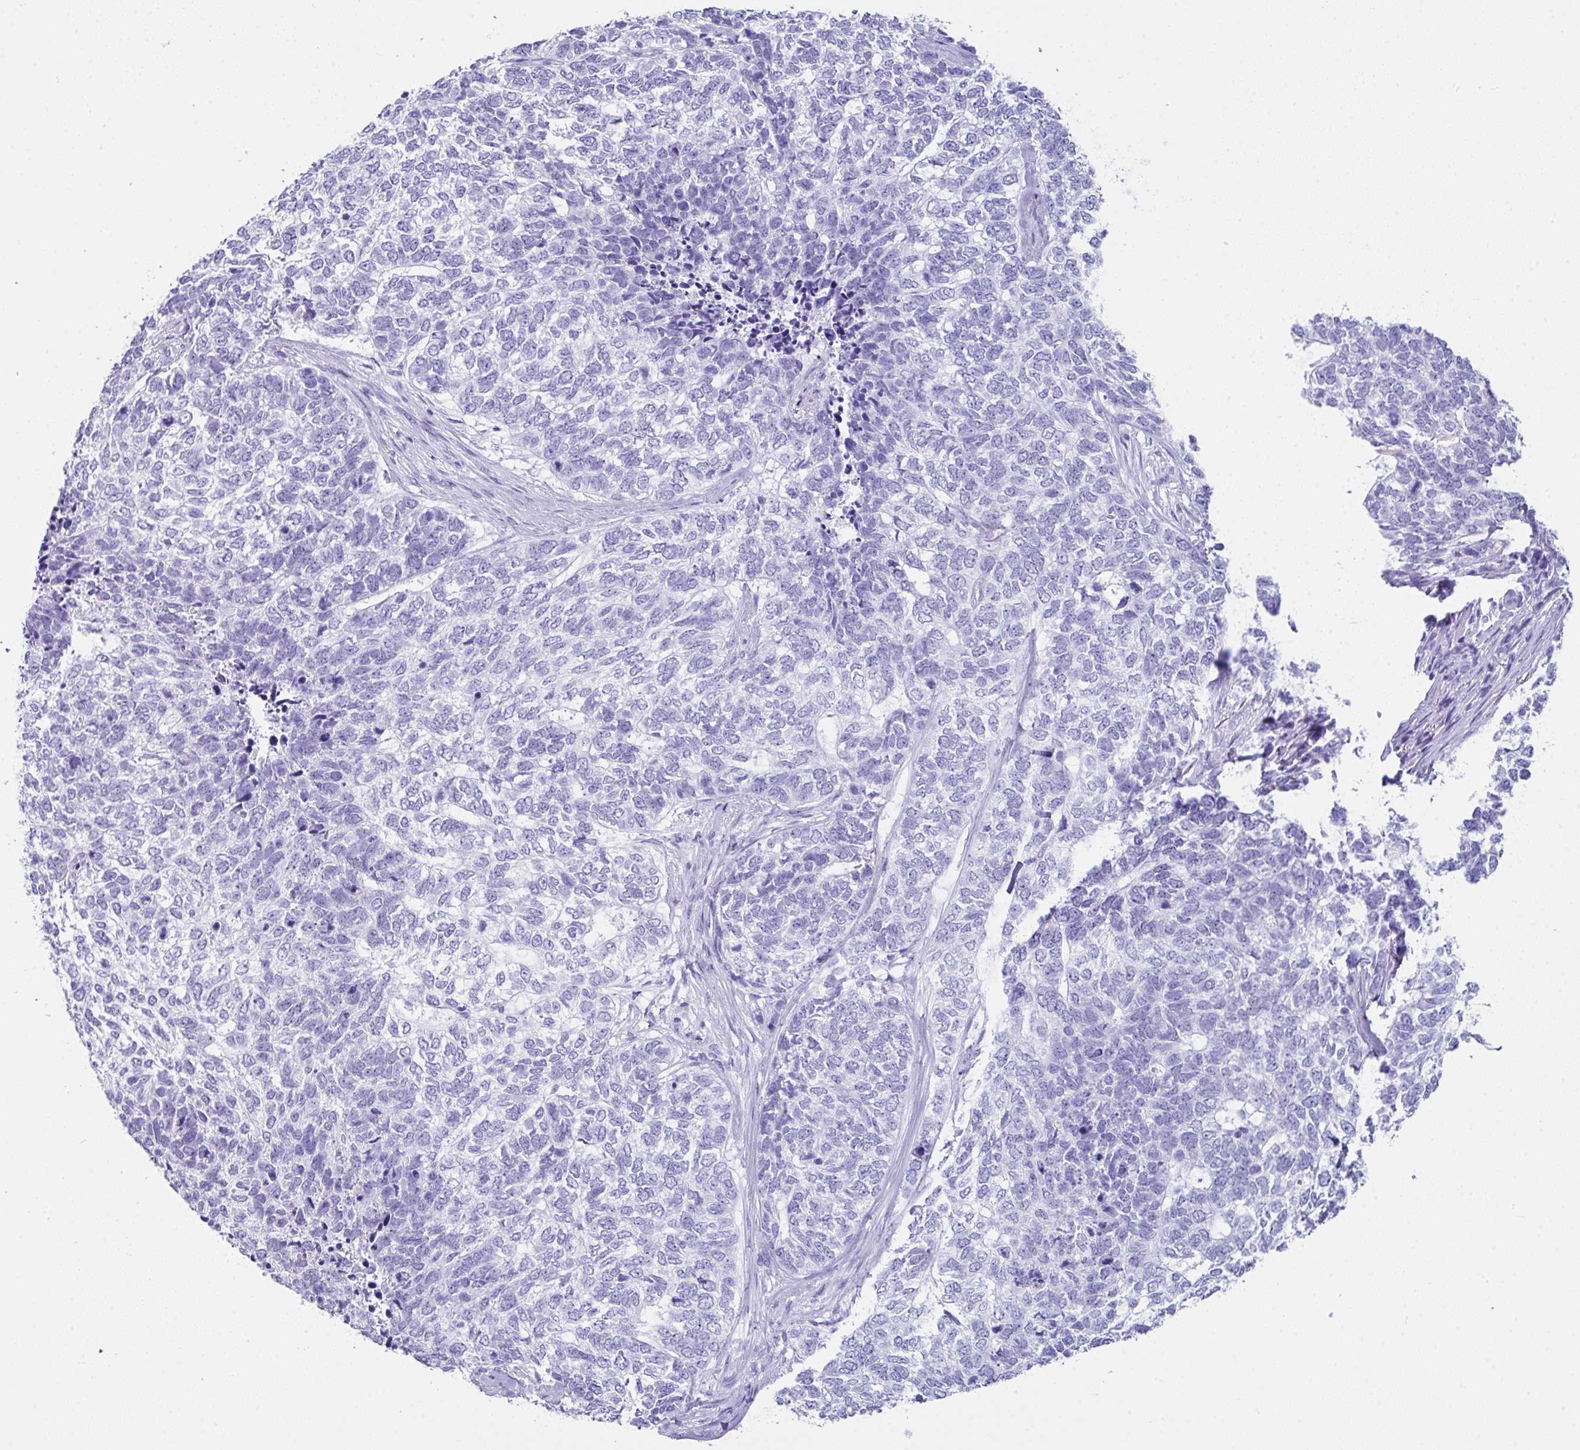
{"staining": {"intensity": "negative", "quantity": "none", "location": "none"}, "tissue": "skin cancer", "cell_type": "Tumor cells", "image_type": "cancer", "snomed": [{"axis": "morphology", "description": "Basal cell carcinoma"}, {"axis": "topography", "description": "Skin"}], "caption": "Human basal cell carcinoma (skin) stained for a protein using immunohistochemistry (IHC) displays no positivity in tumor cells.", "gene": "LGALS4", "patient": {"sex": "female", "age": 65}}